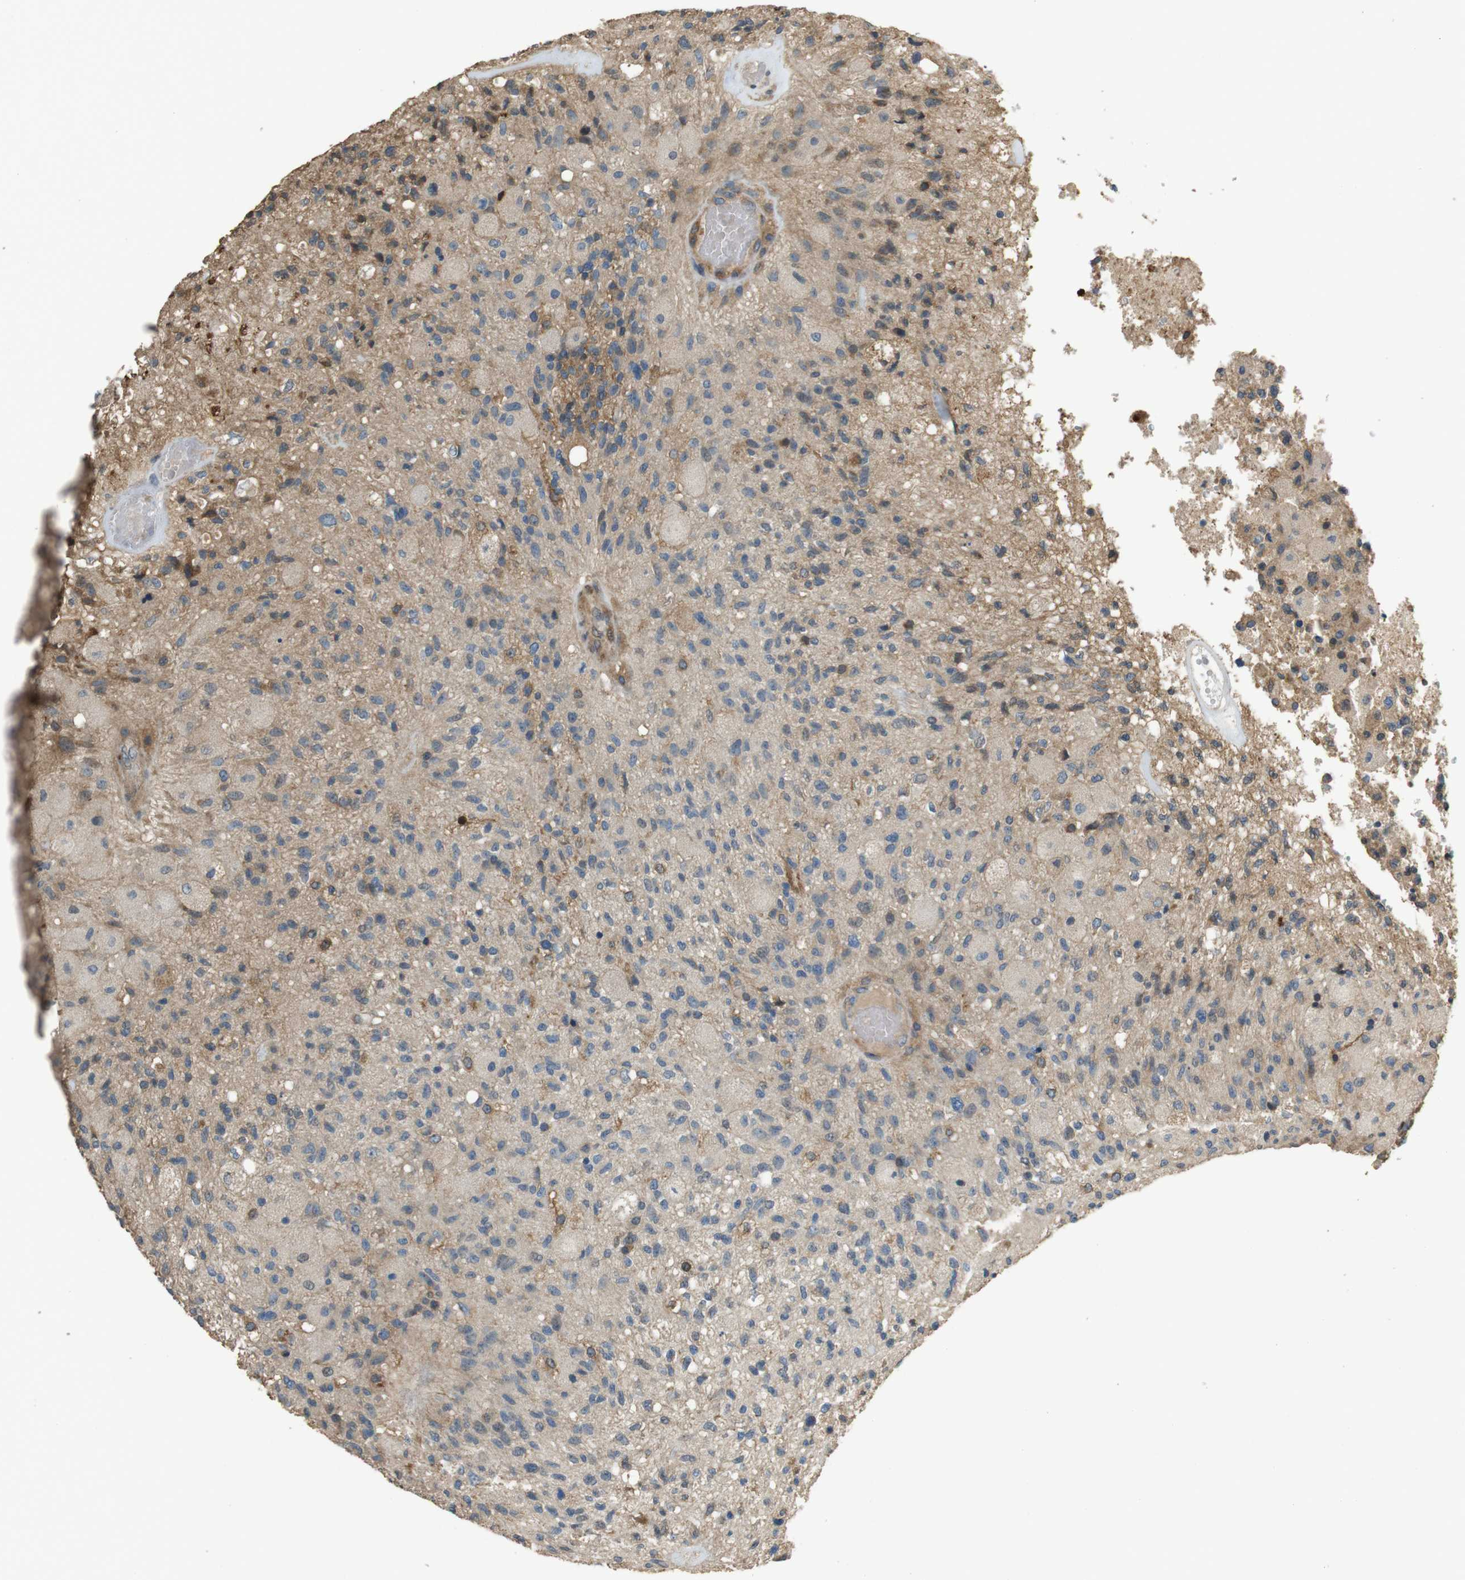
{"staining": {"intensity": "moderate", "quantity": "<25%", "location": "cytoplasmic/membranous"}, "tissue": "glioma", "cell_type": "Tumor cells", "image_type": "cancer", "snomed": [{"axis": "morphology", "description": "Normal tissue, NOS"}, {"axis": "morphology", "description": "Glioma, malignant, High grade"}, {"axis": "topography", "description": "Cerebral cortex"}], "caption": "IHC photomicrograph of neoplastic tissue: human glioma stained using immunohistochemistry (IHC) displays low levels of moderate protein expression localized specifically in the cytoplasmic/membranous of tumor cells, appearing as a cytoplasmic/membranous brown color.", "gene": "ARHGAP24", "patient": {"sex": "male", "age": 77}}